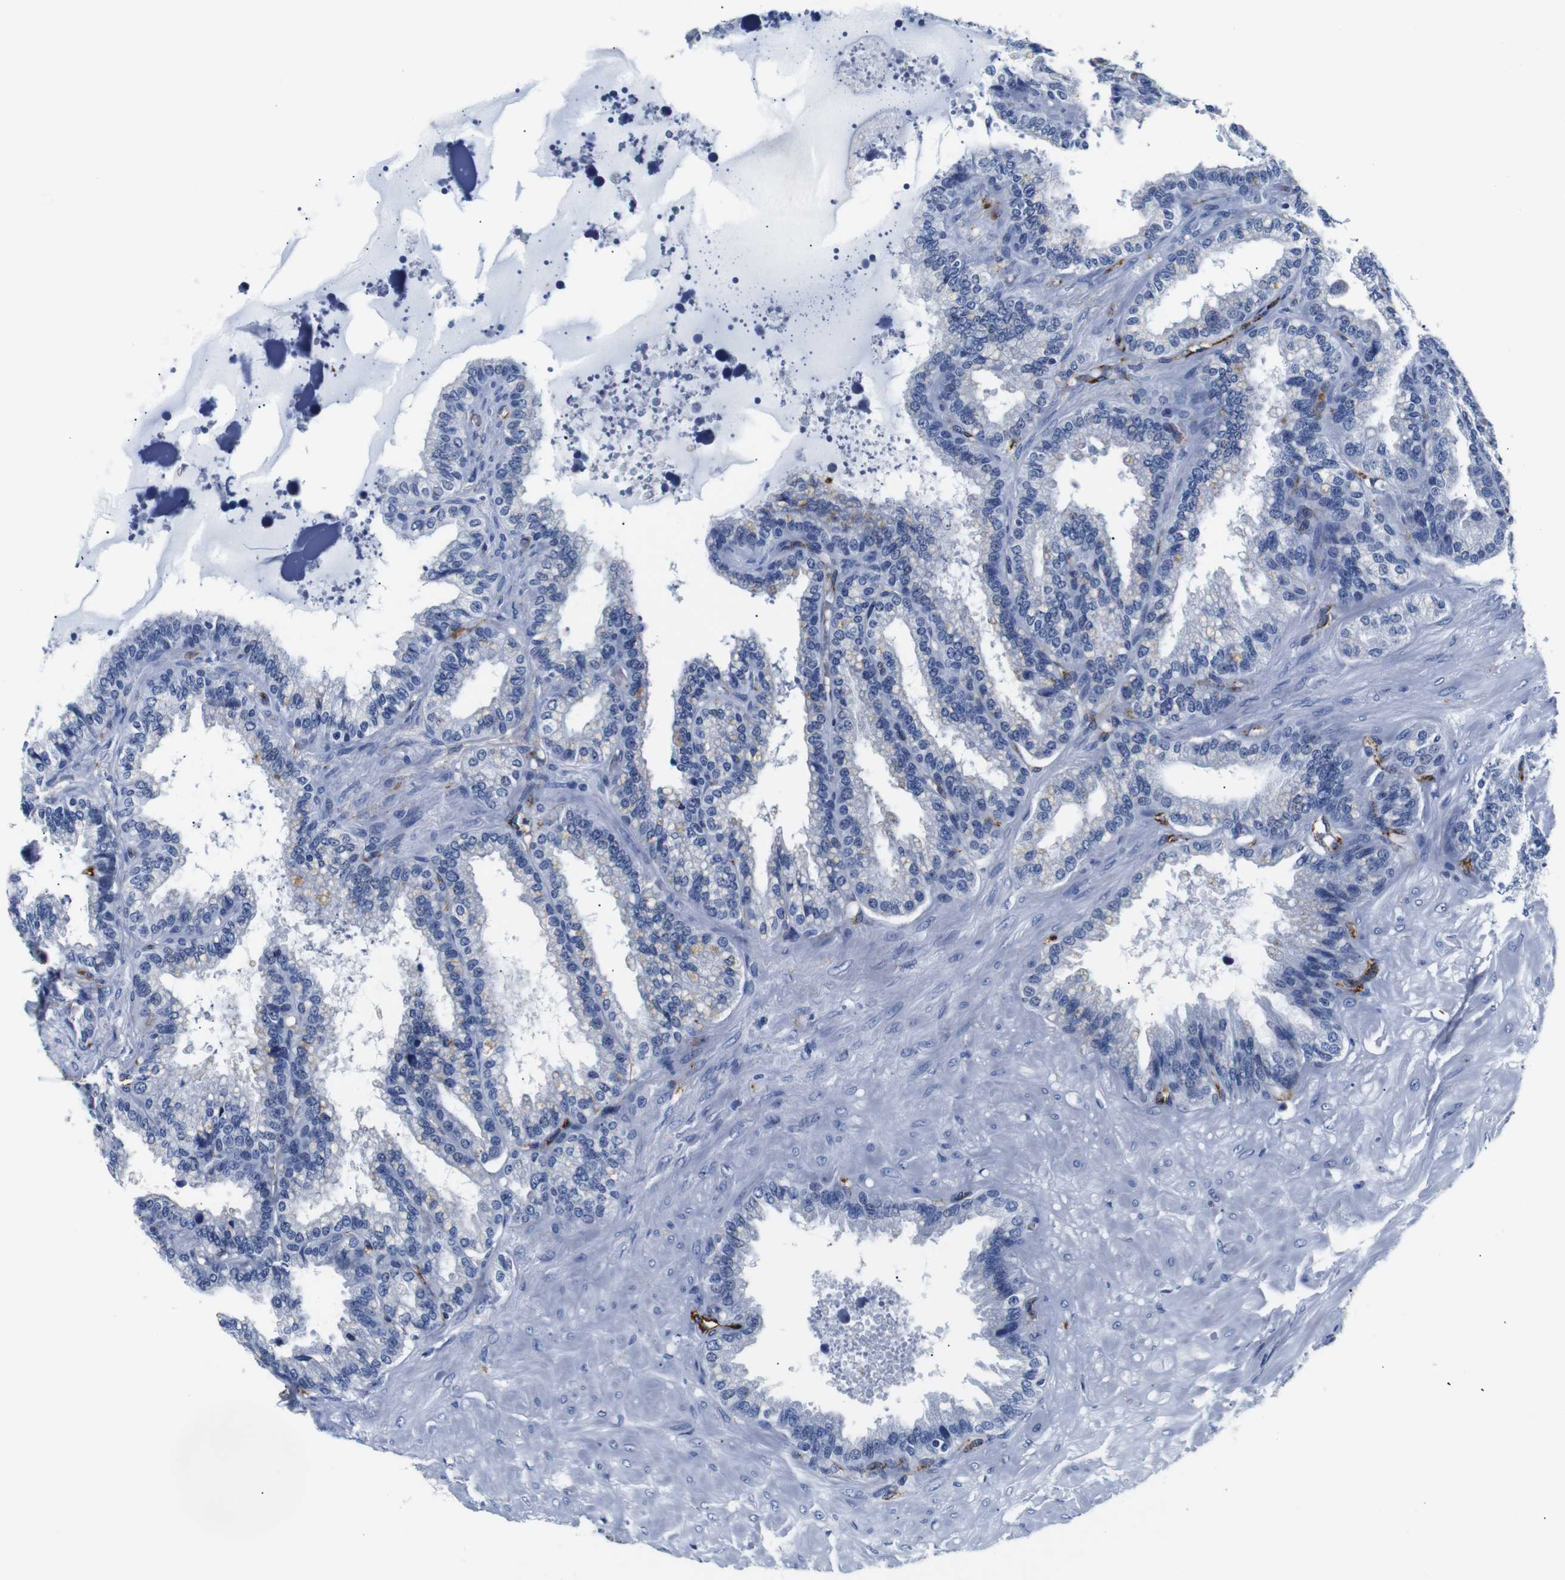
{"staining": {"intensity": "negative", "quantity": "none", "location": "none"}, "tissue": "seminal vesicle", "cell_type": "Glandular cells", "image_type": "normal", "snomed": [{"axis": "morphology", "description": "Normal tissue, NOS"}, {"axis": "topography", "description": "Seminal veicle"}], "caption": "Immunohistochemical staining of benign human seminal vesicle reveals no significant expression in glandular cells. (DAB (3,3'-diaminobenzidine) immunohistochemistry visualized using brightfield microscopy, high magnification).", "gene": "MUC4", "patient": {"sex": "male", "age": 46}}